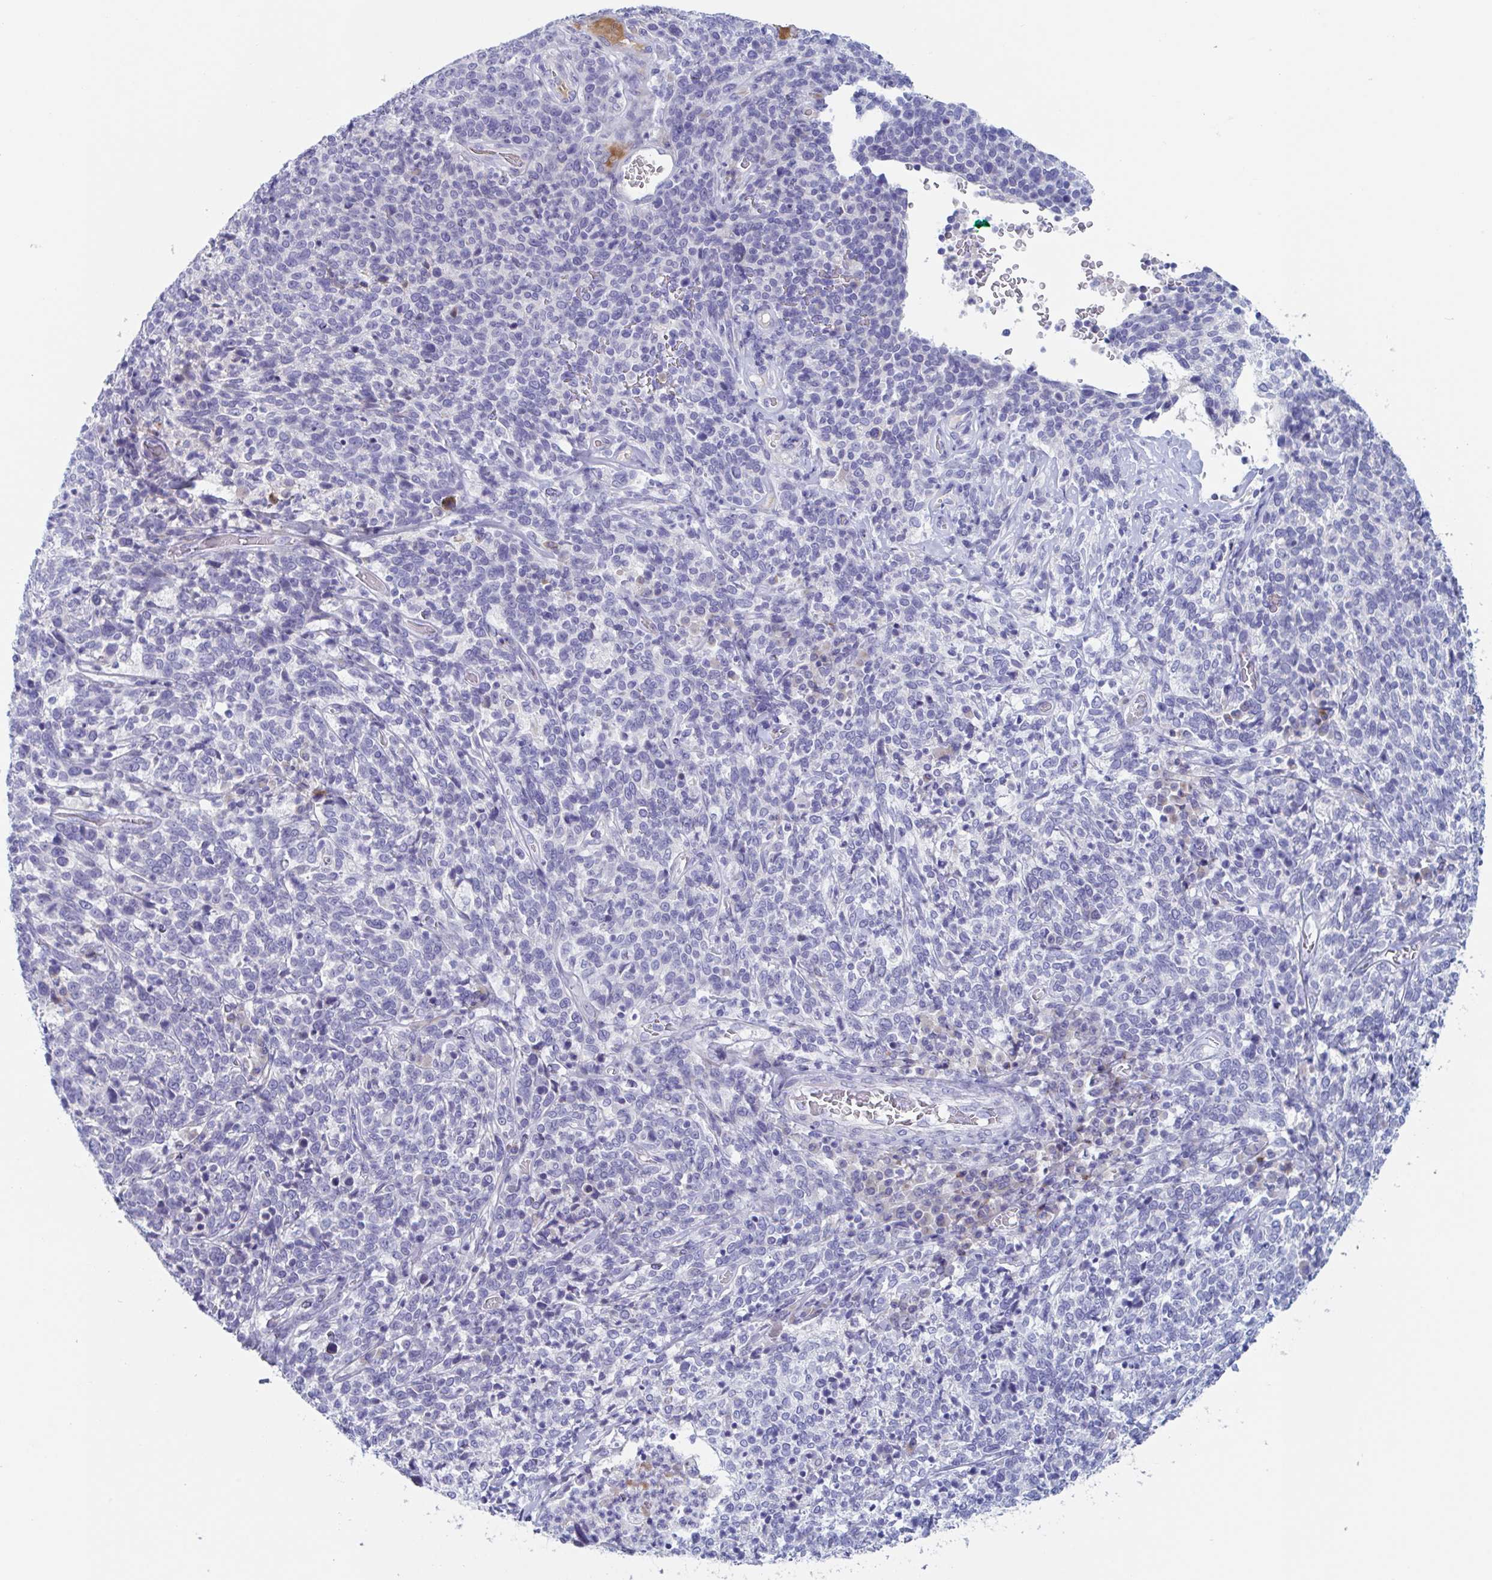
{"staining": {"intensity": "negative", "quantity": "none", "location": "none"}, "tissue": "cervical cancer", "cell_type": "Tumor cells", "image_type": "cancer", "snomed": [{"axis": "morphology", "description": "Squamous cell carcinoma, NOS"}, {"axis": "topography", "description": "Cervix"}], "caption": "Micrograph shows no significant protein staining in tumor cells of cervical cancer (squamous cell carcinoma).", "gene": "NT5C3B", "patient": {"sex": "female", "age": 46}}